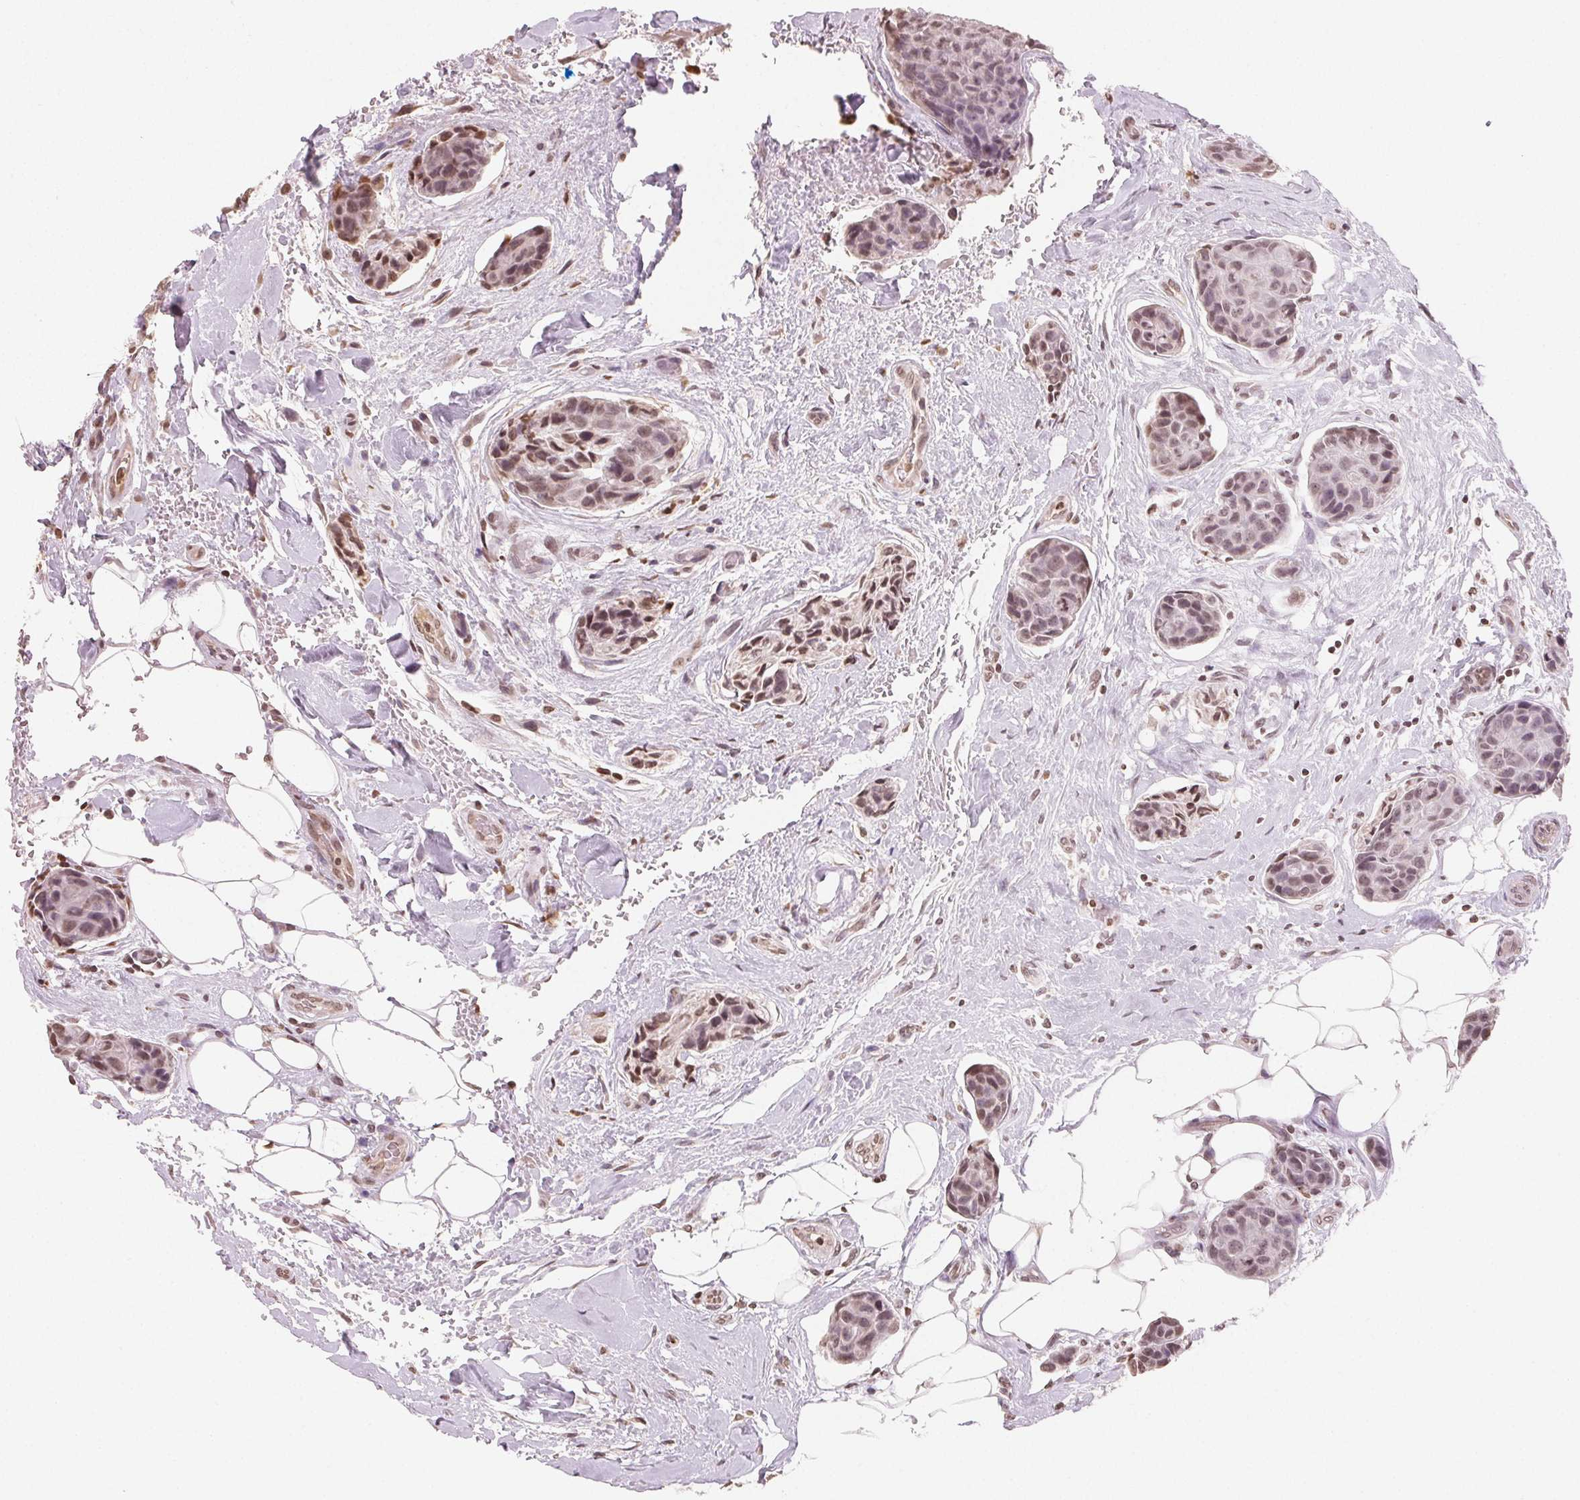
{"staining": {"intensity": "weak", "quantity": ">75%", "location": "nuclear"}, "tissue": "breast cancer", "cell_type": "Tumor cells", "image_type": "cancer", "snomed": [{"axis": "morphology", "description": "Duct carcinoma"}, {"axis": "topography", "description": "Breast"}, {"axis": "topography", "description": "Lymph node"}], "caption": "Breast cancer stained with a brown dye shows weak nuclear positive staining in approximately >75% of tumor cells.", "gene": "TBP", "patient": {"sex": "female", "age": 80}}